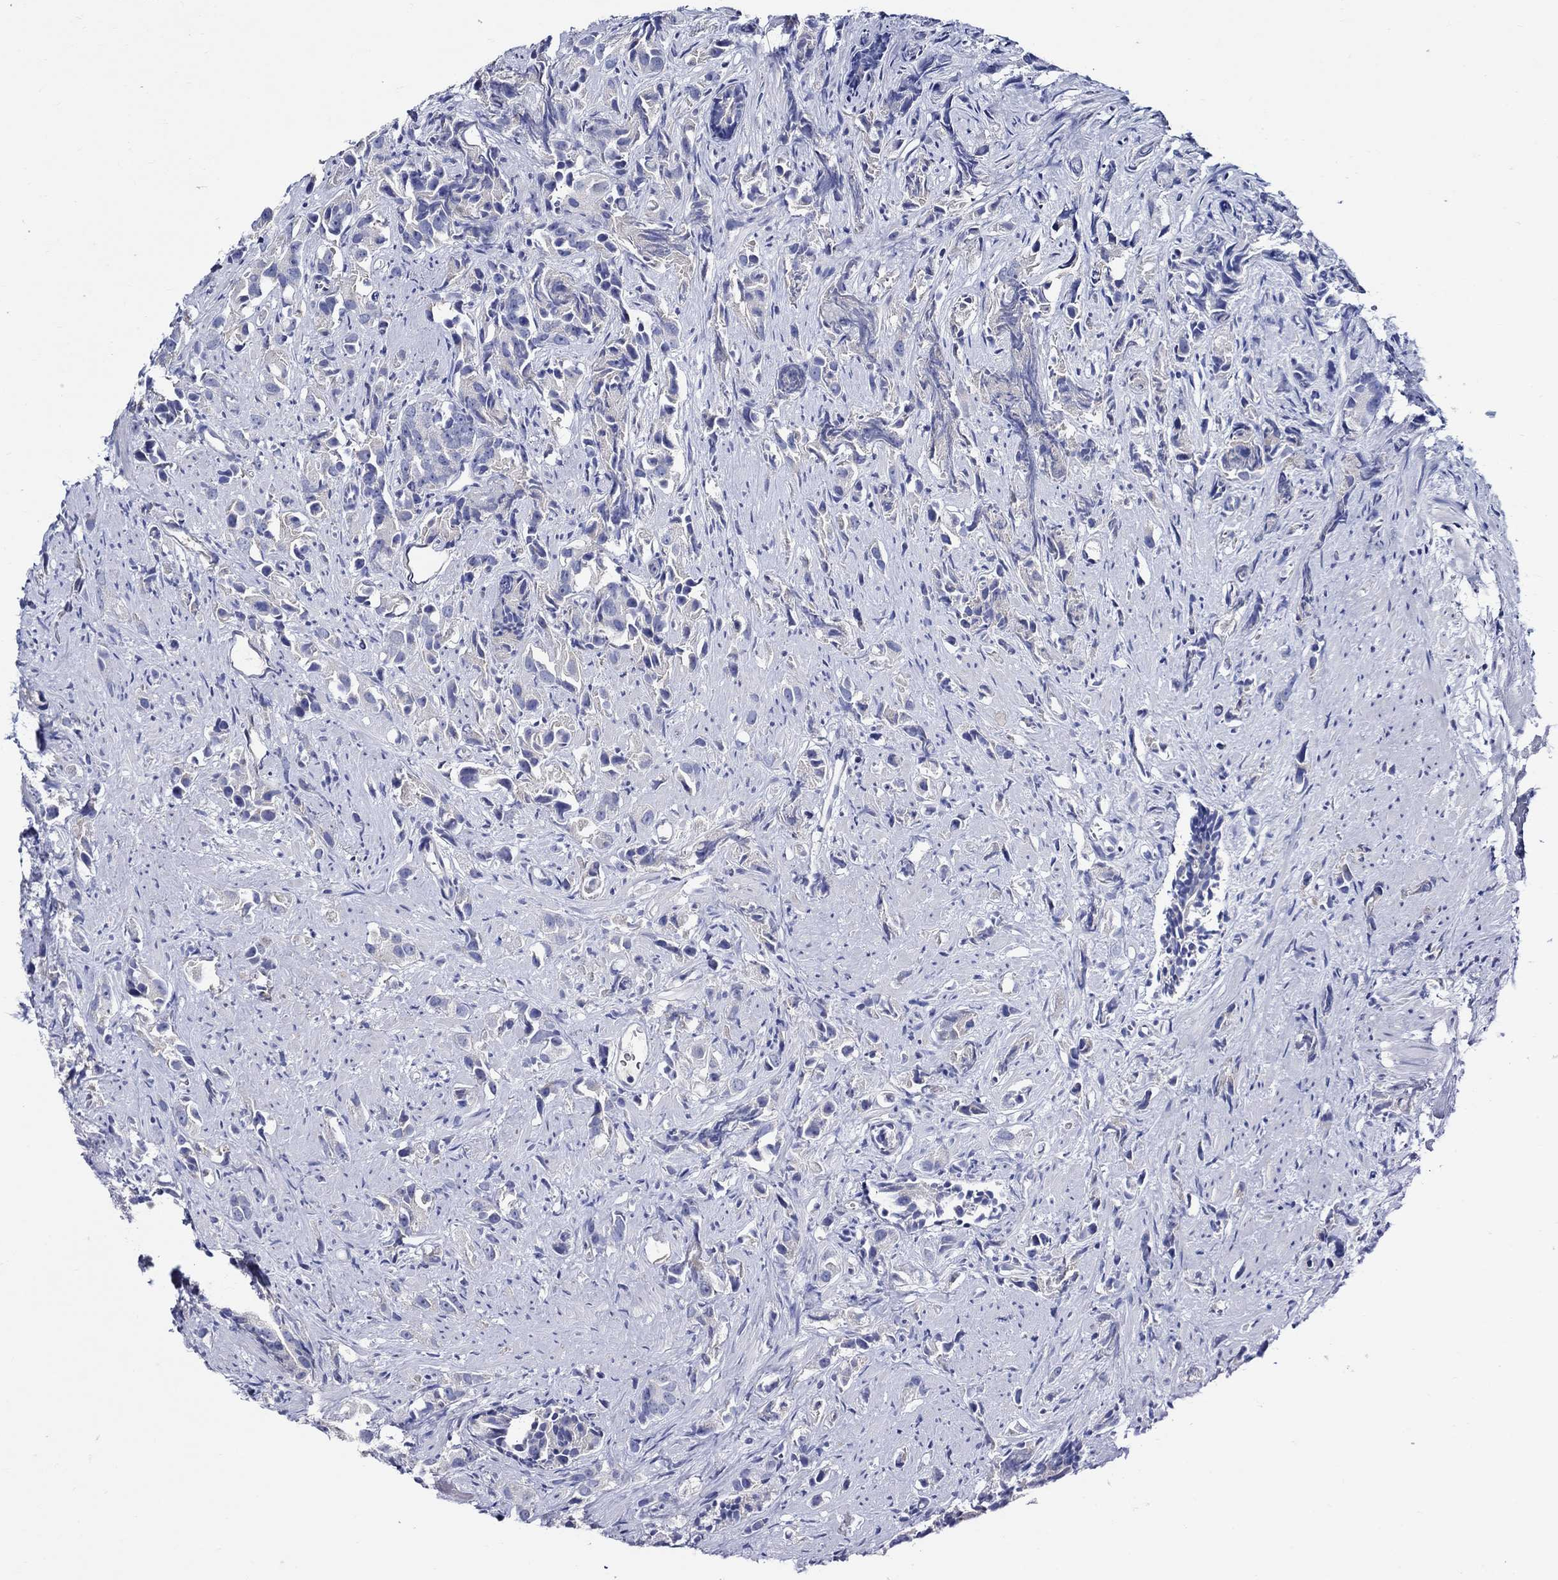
{"staining": {"intensity": "negative", "quantity": "none", "location": "none"}, "tissue": "prostate cancer", "cell_type": "Tumor cells", "image_type": "cancer", "snomed": [{"axis": "morphology", "description": "Adenocarcinoma, High grade"}, {"axis": "topography", "description": "Prostate"}], "caption": "Immunohistochemistry of prostate cancer (adenocarcinoma (high-grade)) demonstrates no expression in tumor cells.", "gene": "SKOR1", "patient": {"sex": "male", "age": 90}}